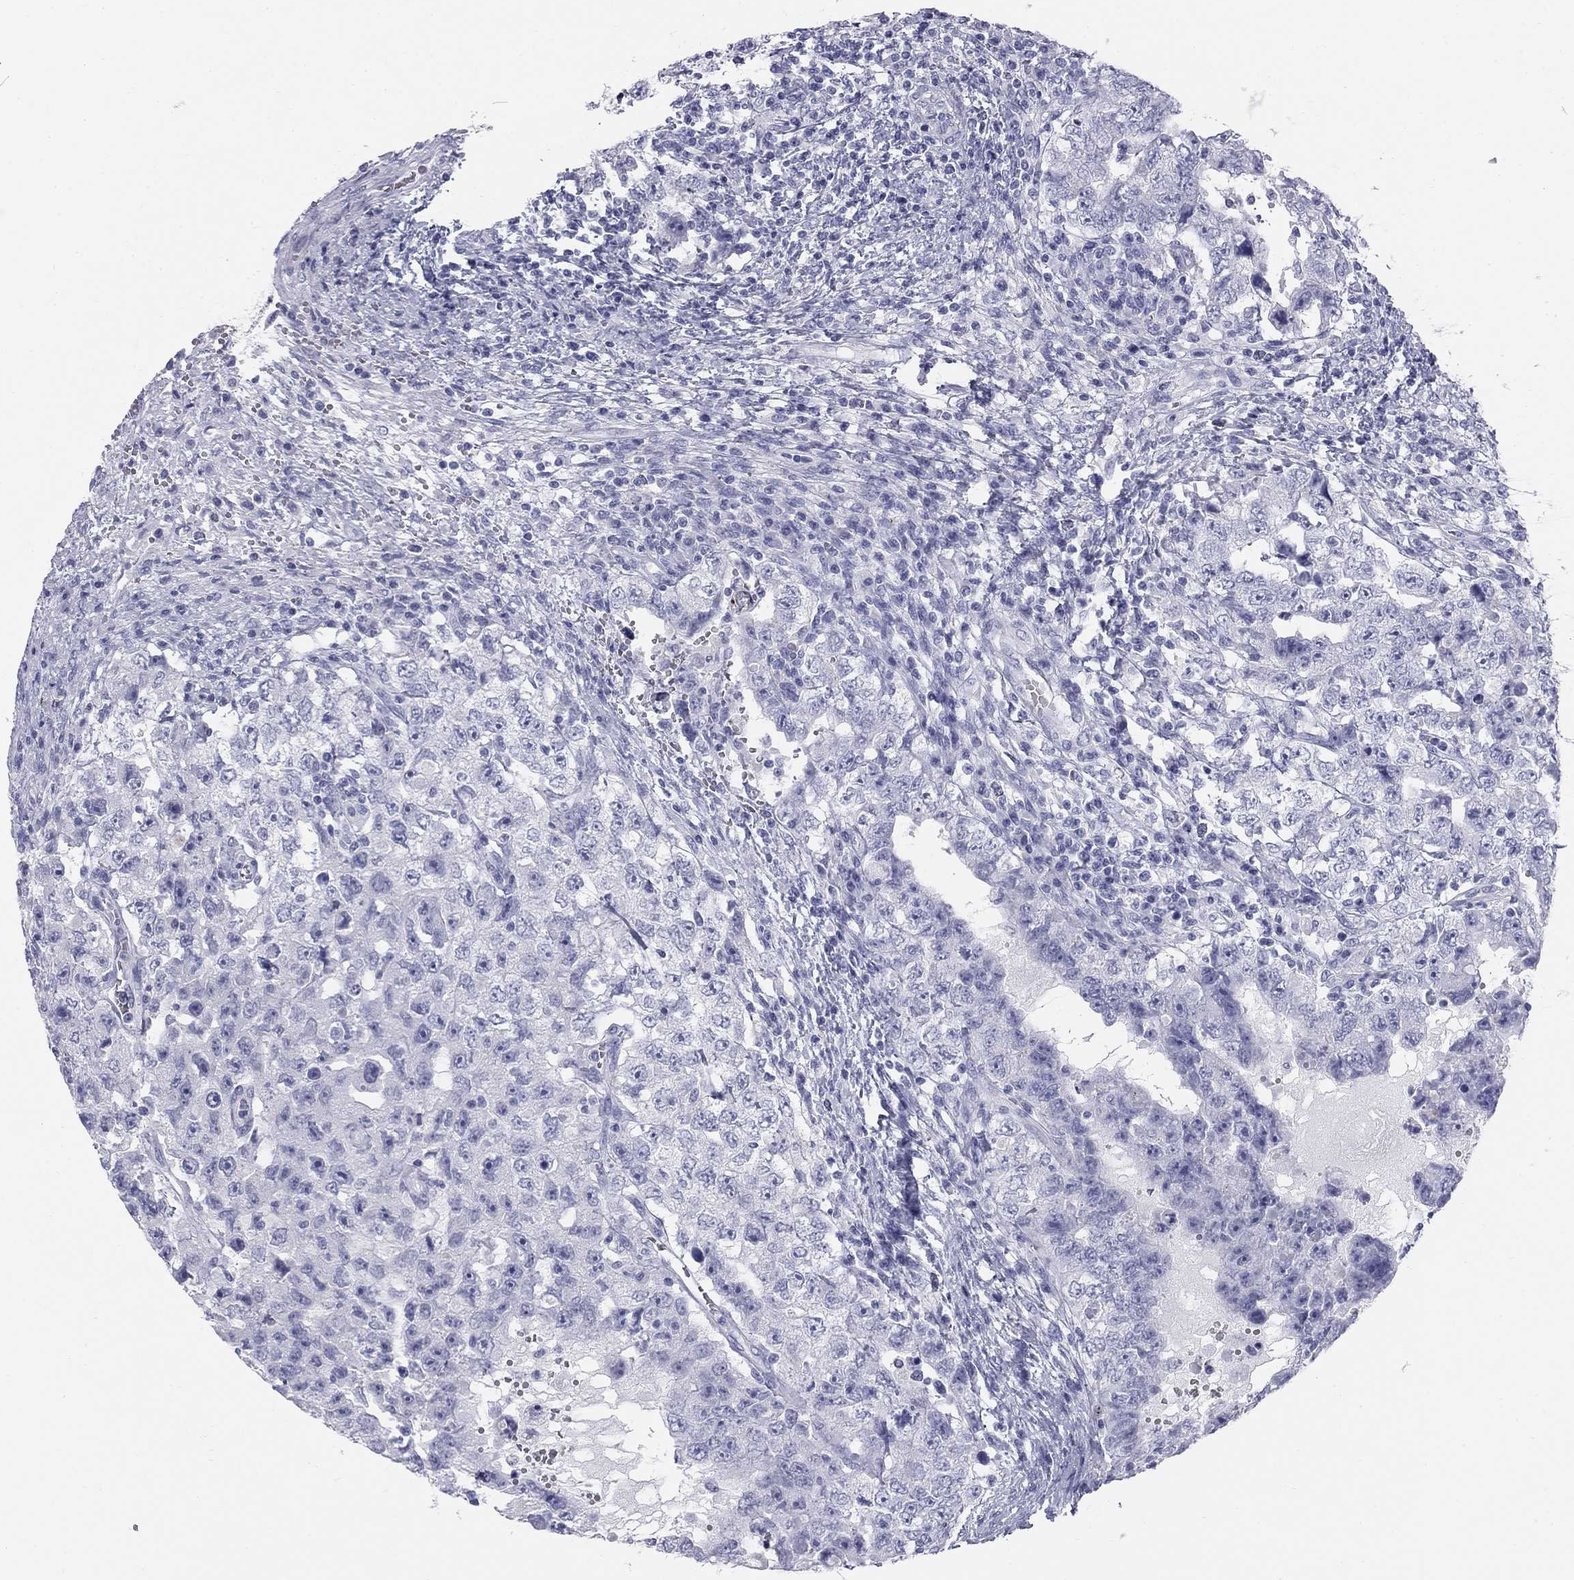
{"staining": {"intensity": "negative", "quantity": "none", "location": "none"}, "tissue": "testis cancer", "cell_type": "Tumor cells", "image_type": "cancer", "snomed": [{"axis": "morphology", "description": "Carcinoma, Embryonal, NOS"}, {"axis": "topography", "description": "Testis"}], "caption": "A micrograph of human testis cancer (embryonal carcinoma) is negative for staining in tumor cells.", "gene": "SULT2B1", "patient": {"sex": "male", "age": 26}}